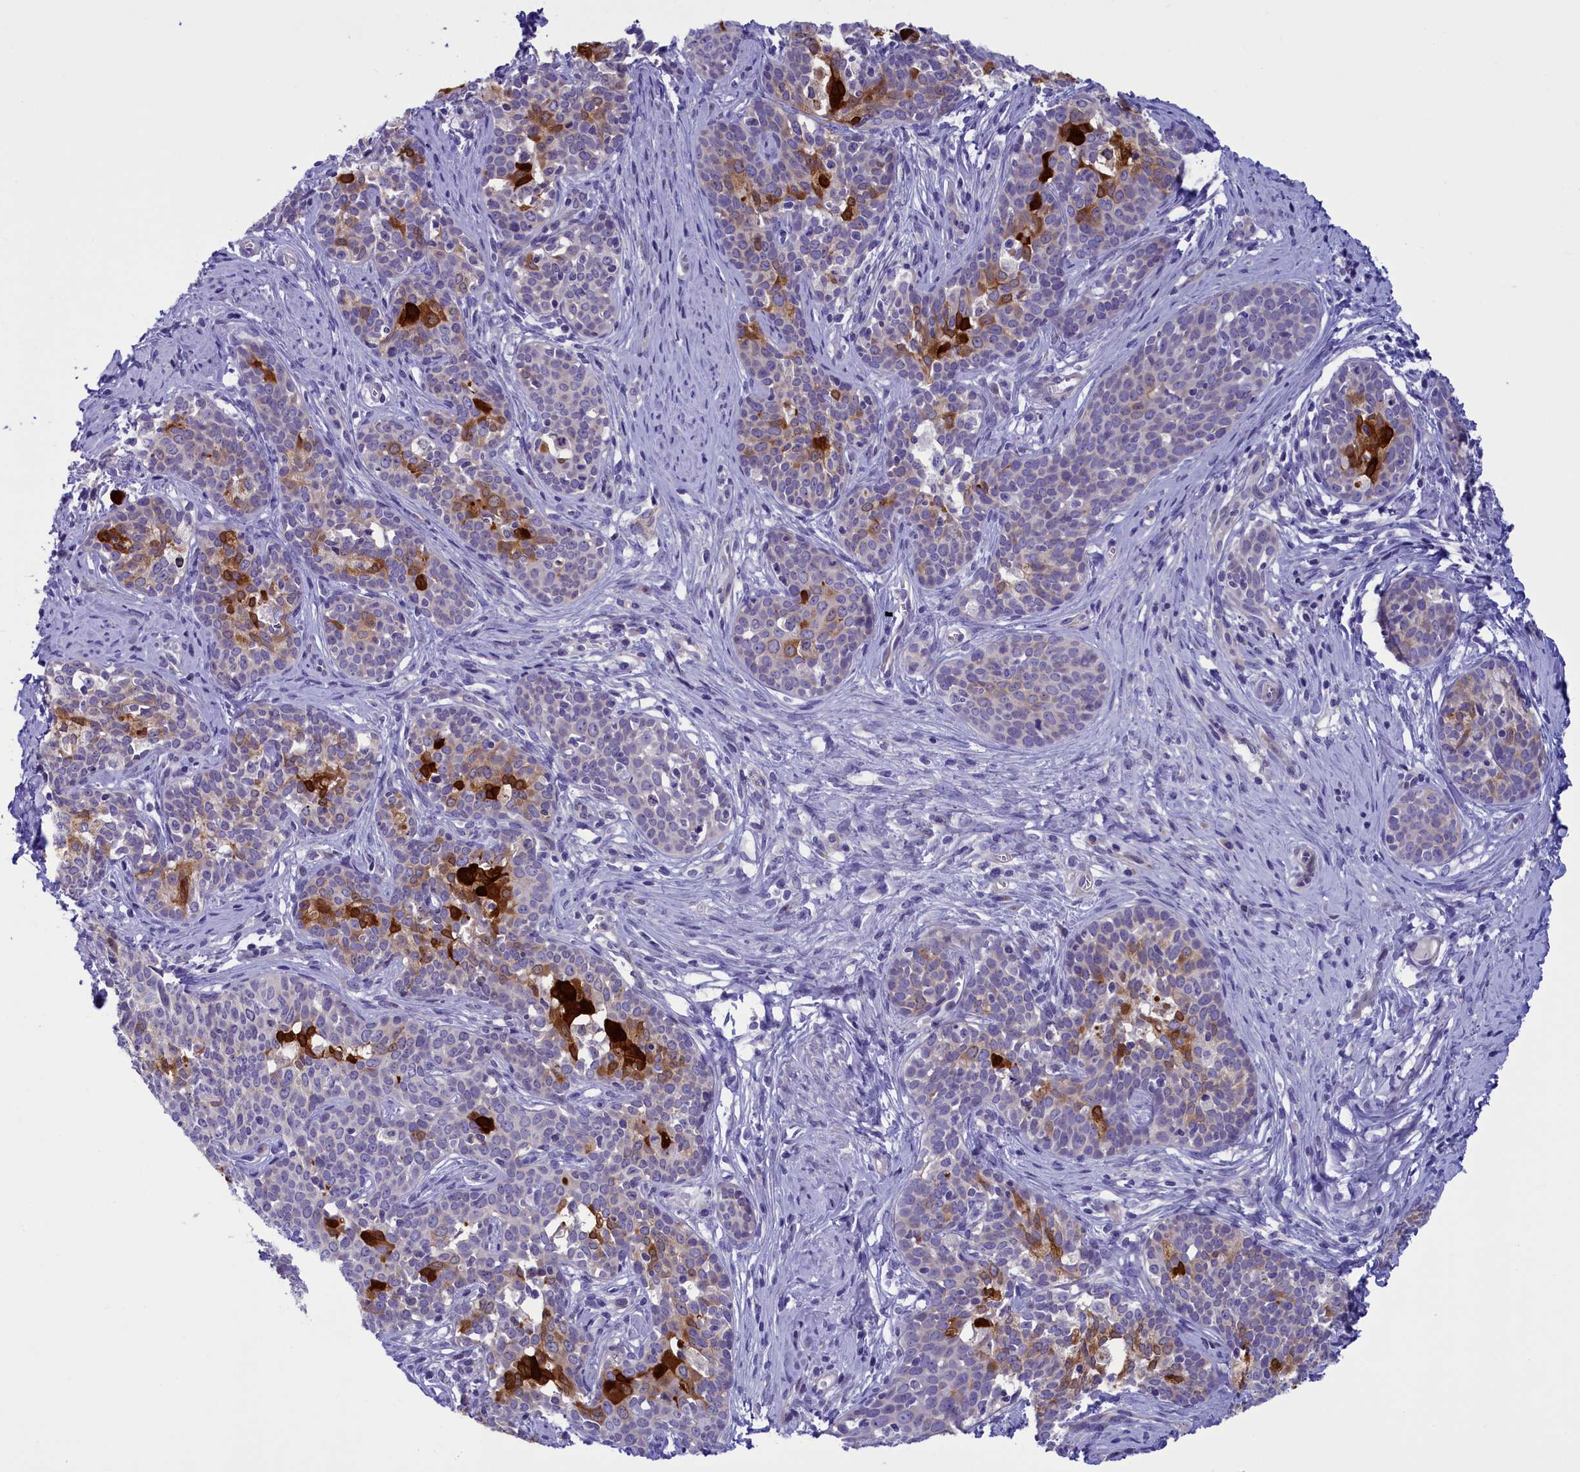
{"staining": {"intensity": "strong", "quantity": "<25%", "location": "cytoplasmic/membranous"}, "tissue": "cervical cancer", "cell_type": "Tumor cells", "image_type": "cancer", "snomed": [{"axis": "morphology", "description": "Squamous cell carcinoma, NOS"}, {"axis": "topography", "description": "Cervix"}], "caption": "A micrograph of squamous cell carcinoma (cervical) stained for a protein shows strong cytoplasmic/membranous brown staining in tumor cells. The protein is shown in brown color, while the nuclei are stained blue.", "gene": "LOXL1", "patient": {"sex": "female", "age": 52}}